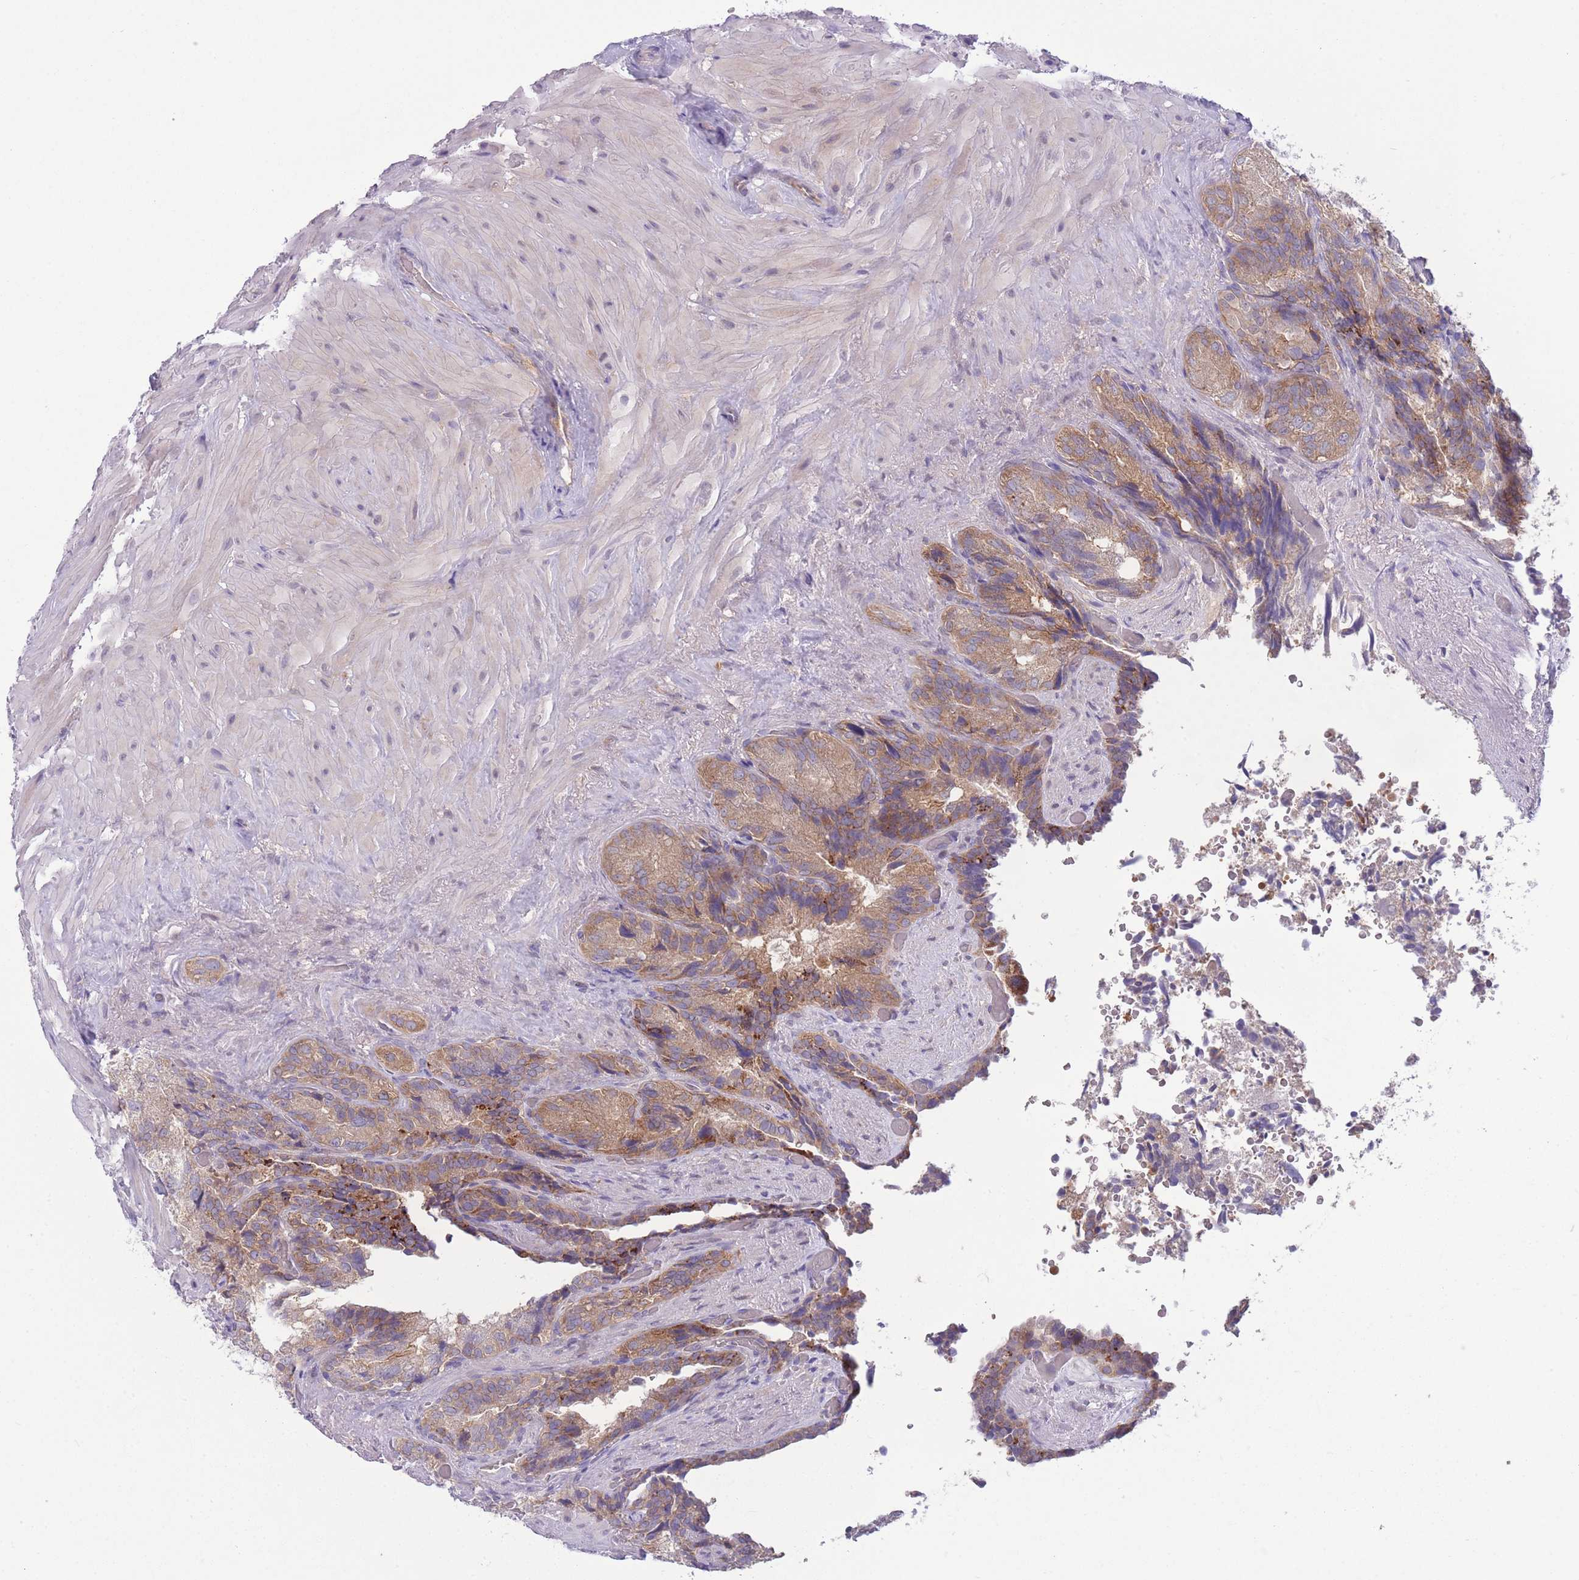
{"staining": {"intensity": "moderate", "quantity": ">75%", "location": "cytoplasmic/membranous"}, "tissue": "seminal vesicle", "cell_type": "Glandular cells", "image_type": "normal", "snomed": [{"axis": "morphology", "description": "Normal tissue, NOS"}, {"axis": "topography", "description": "Seminal veicle"}], "caption": "The micrograph reveals immunohistochemical staining of unremarkable seminal vesicle. There is moderate cytoplasmic/membranous expression is identified in about >75% of glandular cells.", "gene": "CCT6A", "patient": {"sex": "male", "age": 63}}